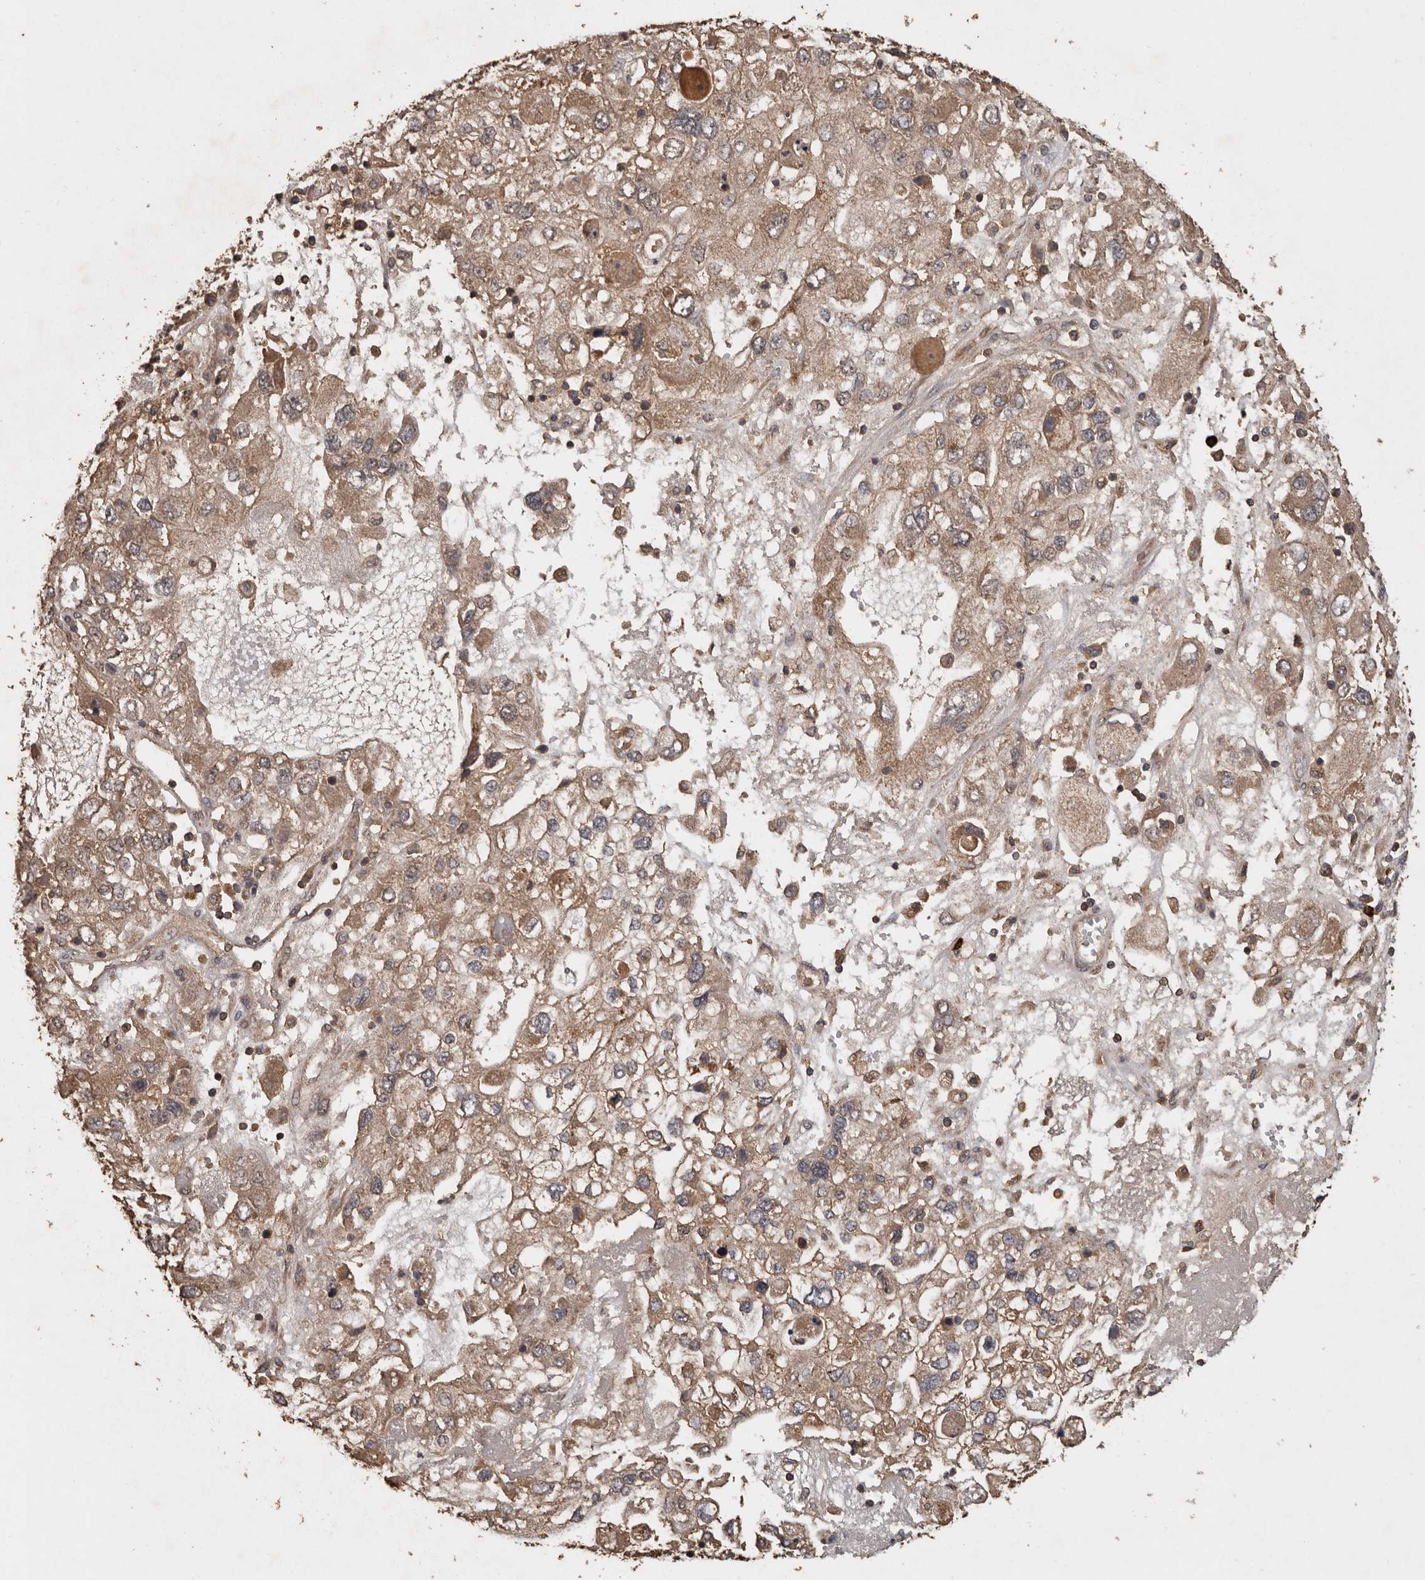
{"staining": {"intensity": "moderate", "quantity": ">75%", "location": "cytoplasmic/membranous"}, "tissue": "endometrial cancer", "cell_type": "Tumor cells", "image_type": "cancer", "snomed": [{"axis": "morphology", "description": "Adenocarcinoma, NOS"}, {"axis": "topography", "description": "Endometrium"}], "caption": "Endometrial adenocarcinoma stained for a protein demonstrates moderate cytoplasmic/membranous positivity in tumor cells.", "gene": "RWDD1", "patient": {"sex": "female", "age": 49}}